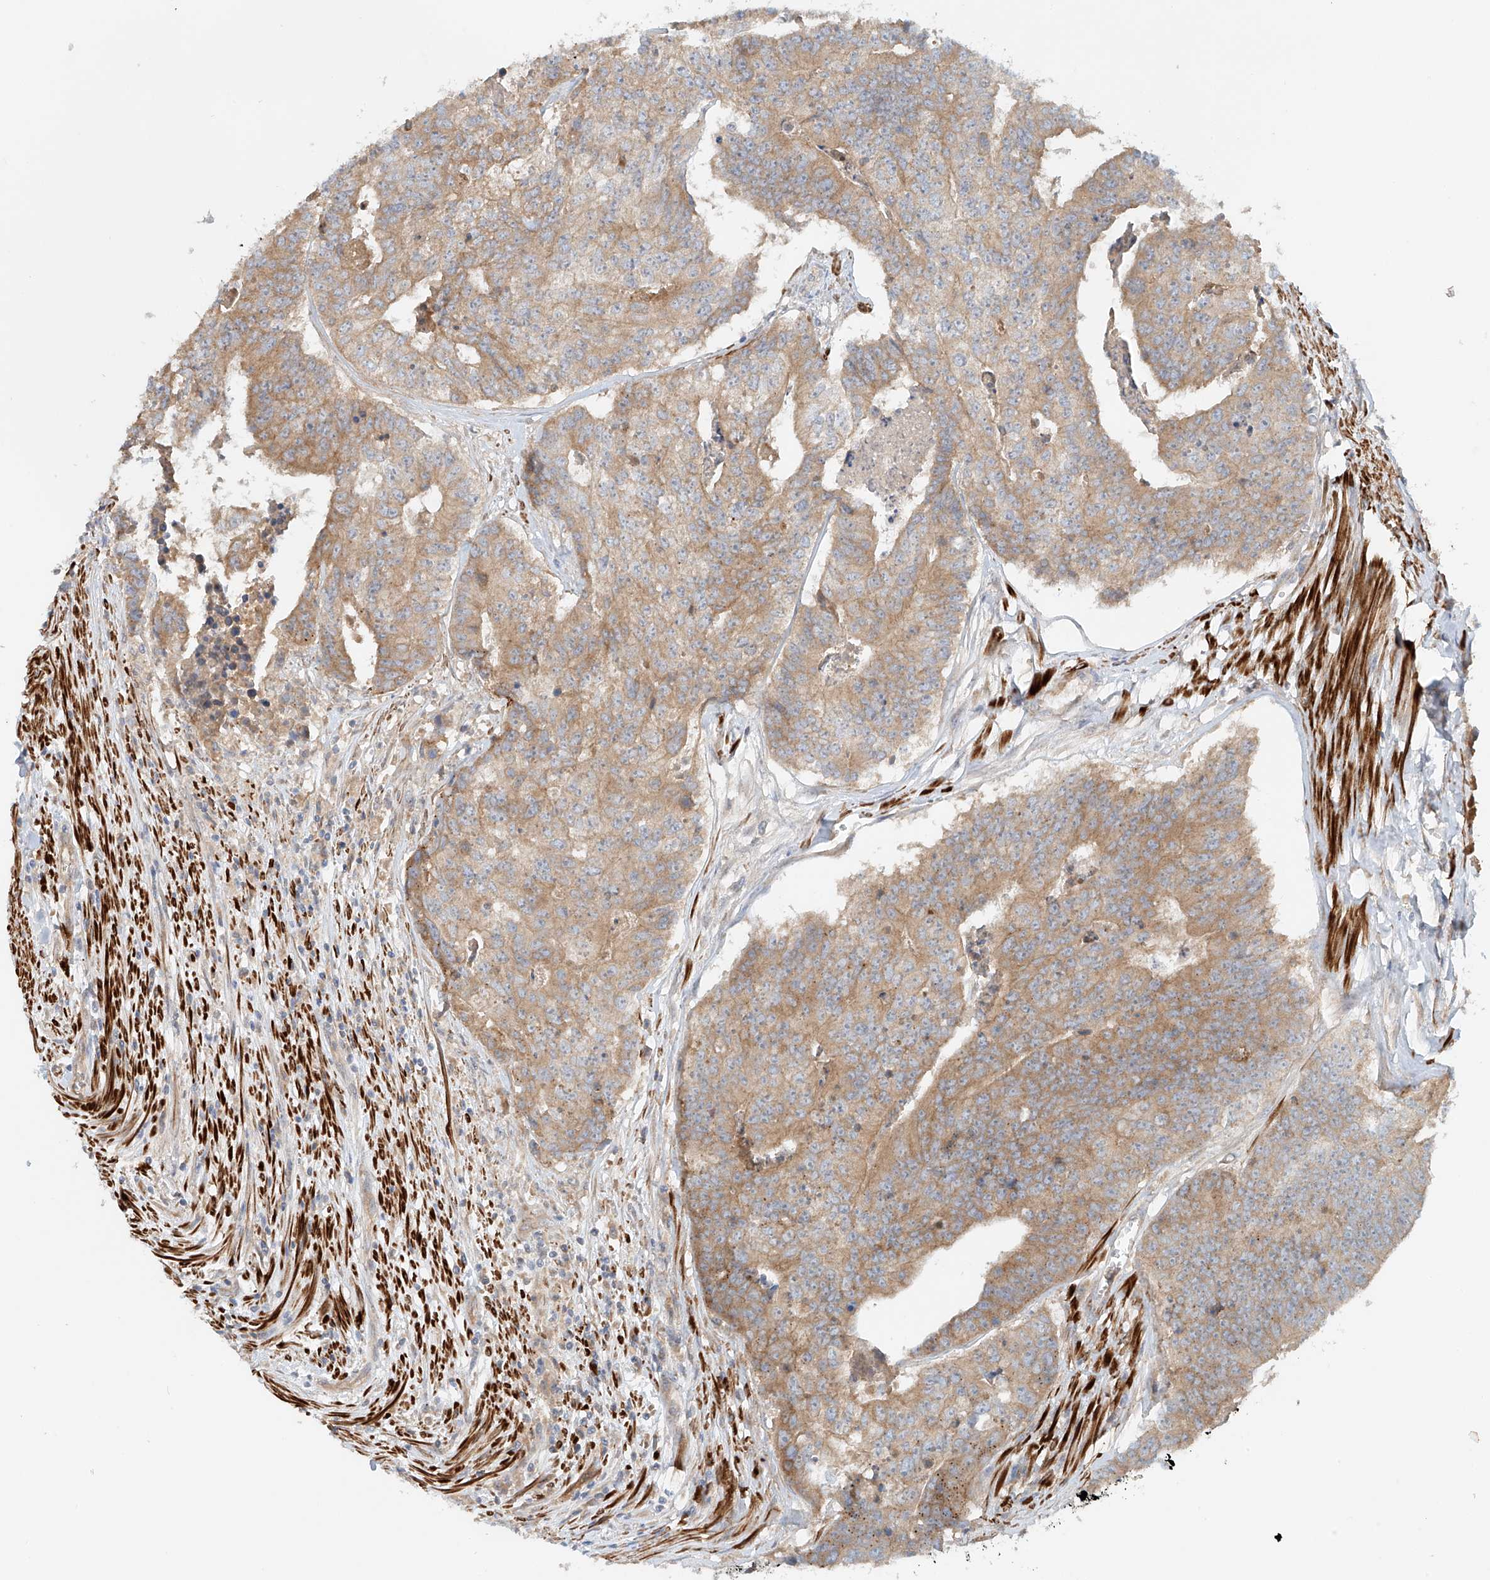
{"staining": {"intensity": "moderate", "quantity": ">75%", "location": "cytoplasmic/membranous"}, "tissue": "colorectal cancer", "cell_type": "Tumor cells", "image_type": "cancer", "snomed": [{"axis": "morphology", "description": "Adenocarcinoma, NOS"}, {"axis": "topography", "description": "Colon"}], "caption": "IHC (DAB (3,3'-diaminobenzidine)) staining of colorectal adenocarcinoma displays moderate cytoplasmic/membranous protein staining in about >75% of tumor cells.", "gene": "LYRM9", "patient": {"sex": "female", "age": 67}}